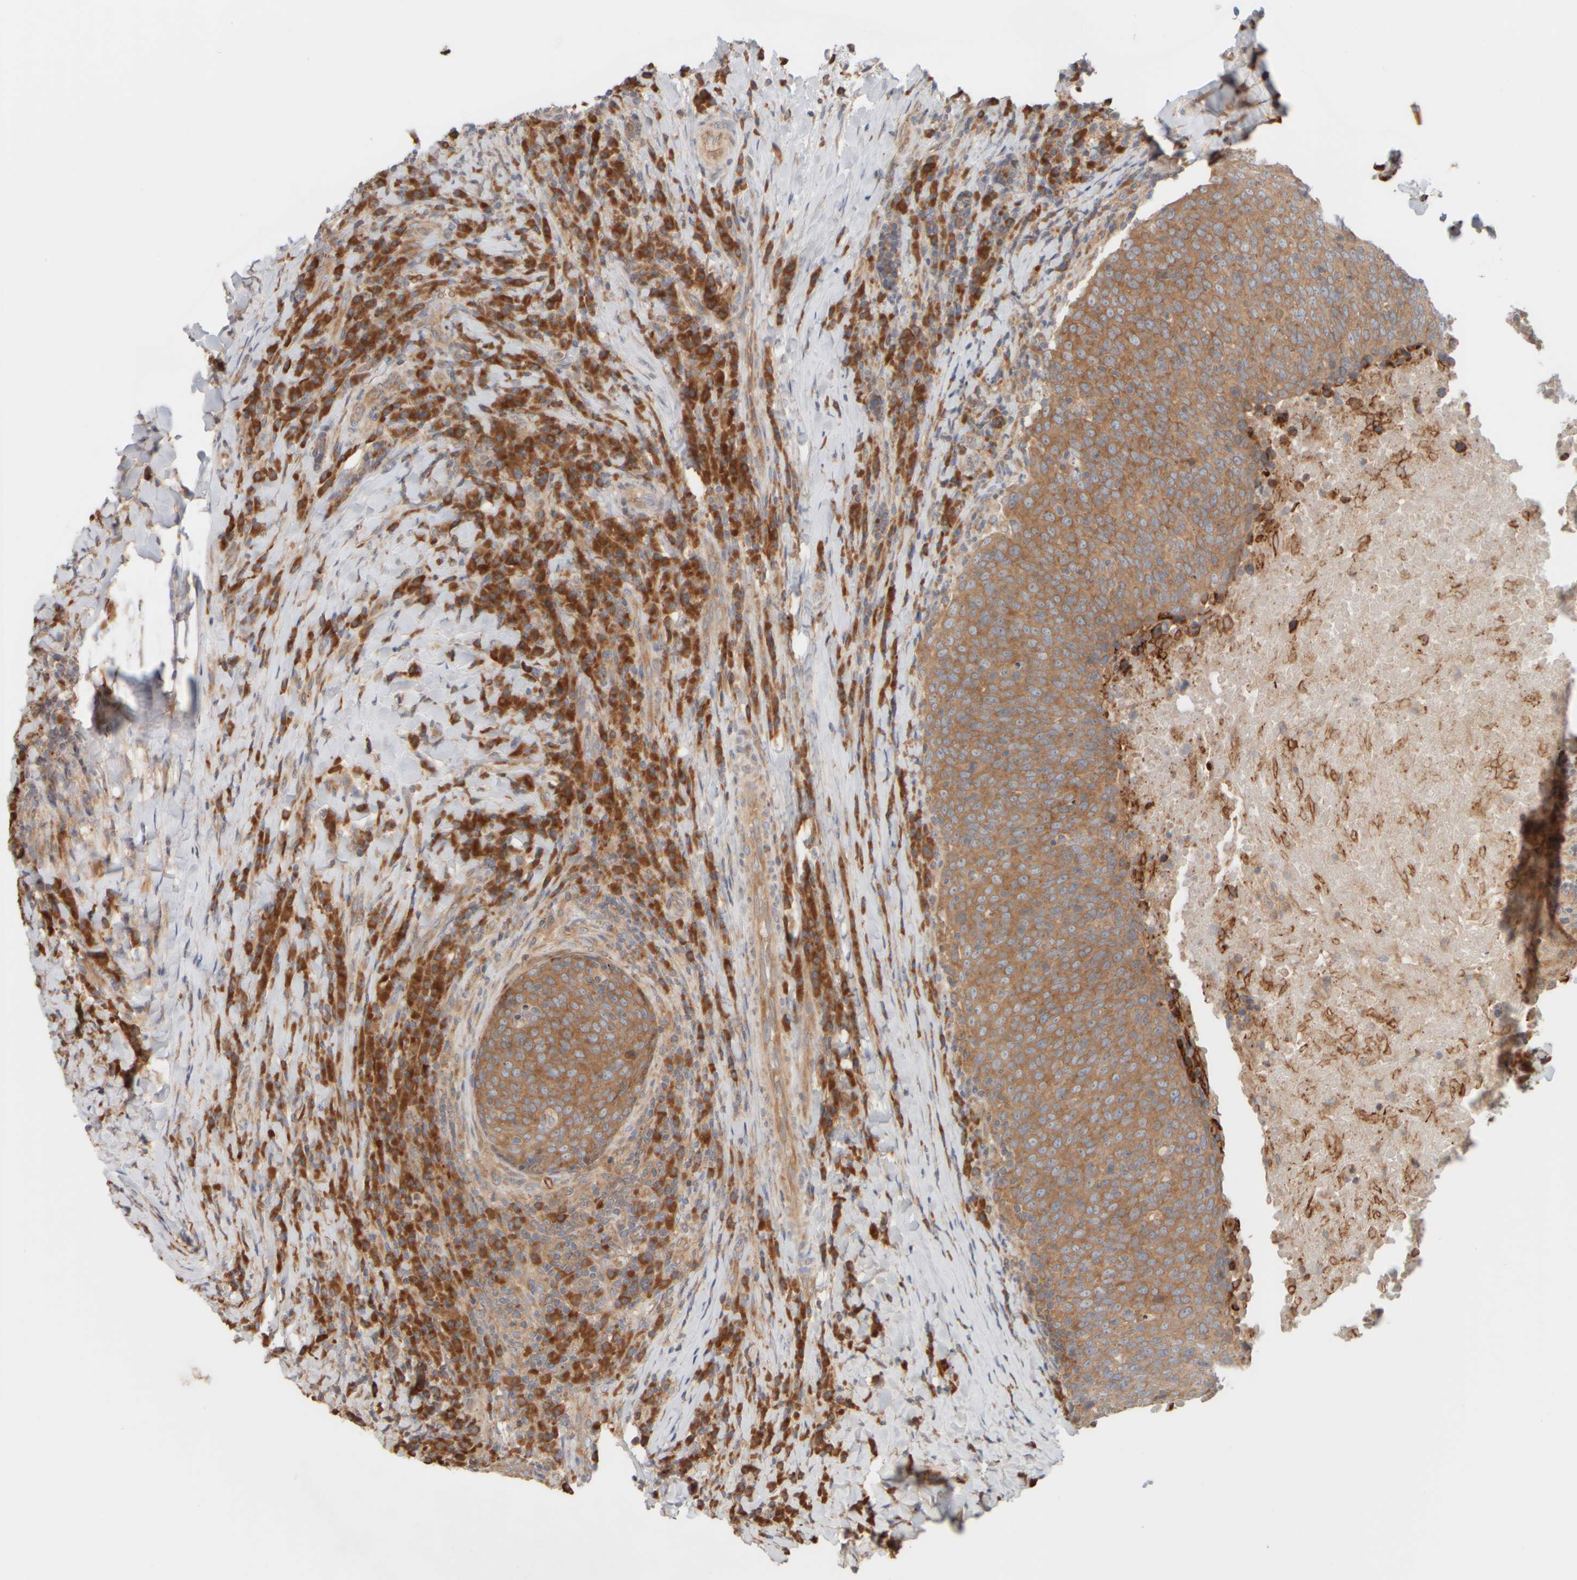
{"staining": {"intensity": "moderate", "quantity": ">75%", "location": "cytoplasmic/membranous"}, "tissue": "head and neck cancer", "cell_type": "Tumor cells", "image_type": "cancer", "snomed": [{"axis": "morphology", "description": "Squamous cell carcinoma, NOS"}, {"axis": "morphology", "description": "Squamous cell carcinoma, metastatic, NOS"}, {"axis": "topography", "description": "Lymph node"}, {"axis": "topography", "description": "Head-Neck"}], "caption": "Human head and neck squamous cell carcinoma stained with a brown dye demonstrates moderate cytoplasmic/membranous positive positivity in about >75% of tumor cells.", "gene": "EIF2B3", "patient": {"sex": "male", "age": 62}}